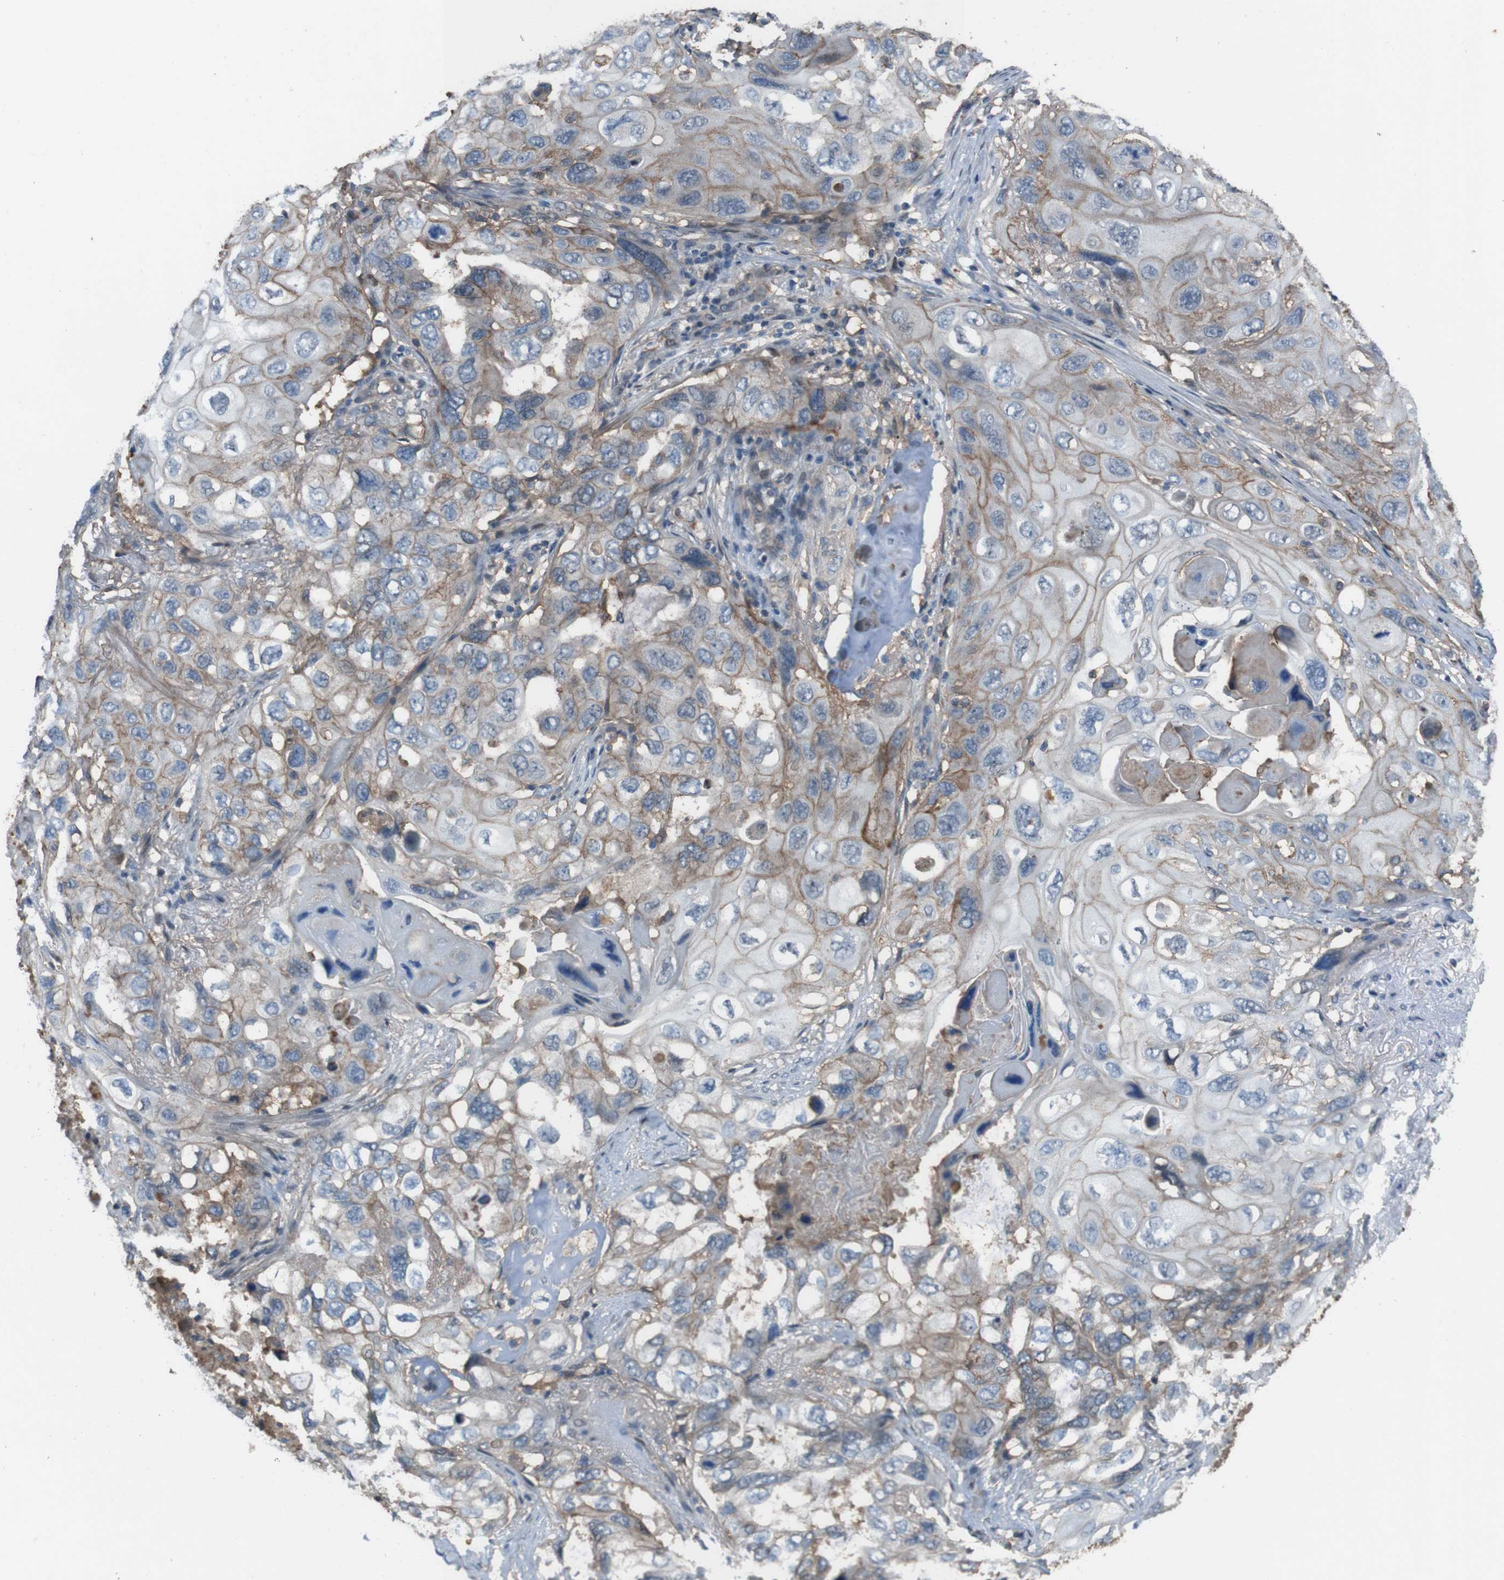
{"staining": {"intensity": "weak", "quantity": "25%-75%", "location": "cytoplasmic/membranous"}, "tissue": "lung cancer", "cell_type": "Tumor cells", "image_type": "cancer", "snomed": [{"axis": "morphology", "description": "Squamous cell carcinoma, NOS"}, {"axis": "topography", "description": "Lung"}], "caption": "Weak cytoplasmic/membranous expression for a protein is appreciated in about 25%-75% of tumor cells of lung cancer using immunohistochemistry.", "gene": "ATP2B1", "patient": {"sex": "female", "age": 73}}